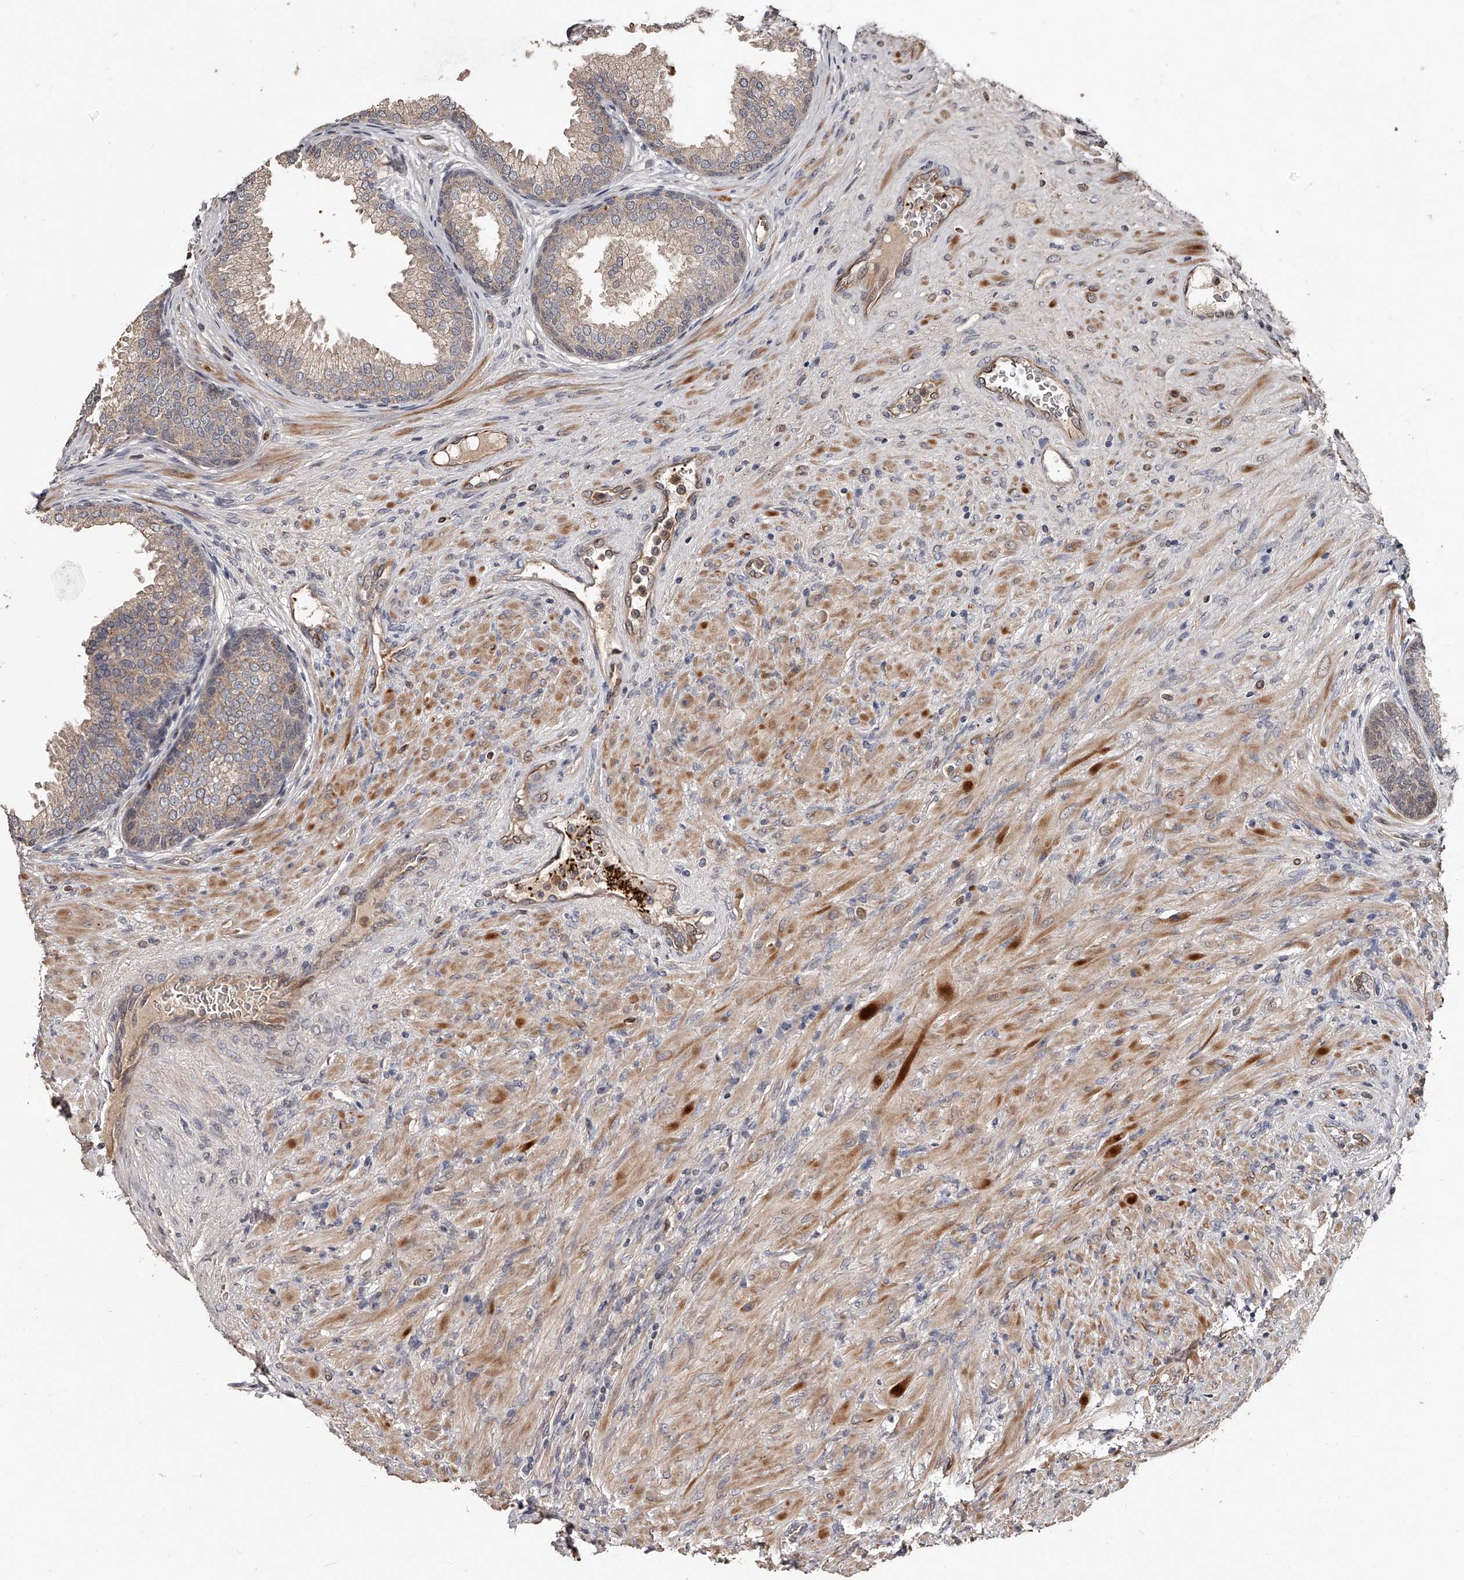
{"staining": {"intensity": "weak", "quantity": ">75%", "location": "cytoplasmic/membranous"}, "tissue": "prostate", "cell_type": "Glandular cells", "image_type": "normal", "snomed": [{"axis": "morphology", "description": "Normal tissue, NOS"}, {"axis": "topography", "description": "Prostate"}], "caption": "This is a histology image of immunohistochemistry staining of normal prostate, which shows weak positivity in the cytoplasmic/membranous of glandular cells.", "gene": "URGCP", "patient": {"sex": "male", "age": 76}}